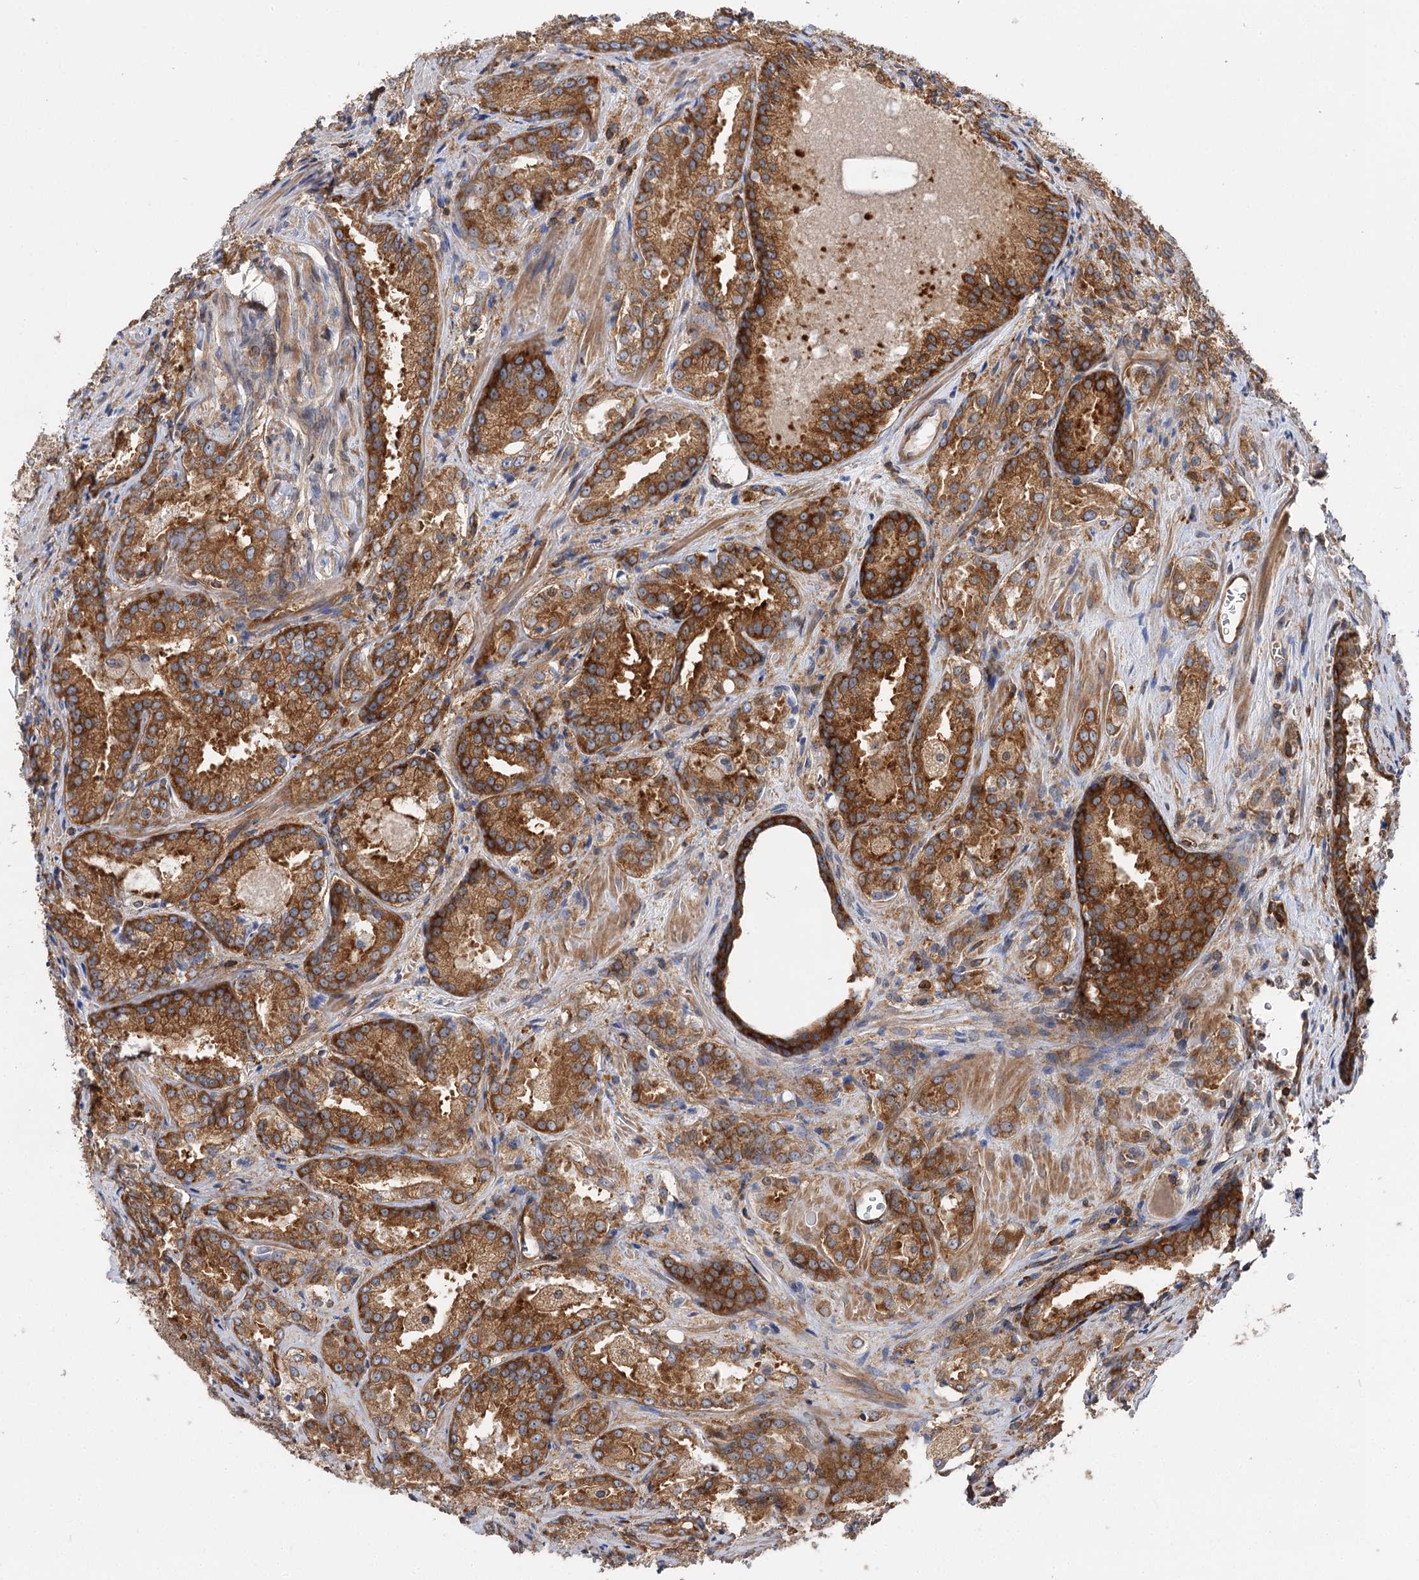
{"staining": {"intensity": "strong", "quantity": ">75%", "location": "cytoplasmic/membranous"}, "tissue": "prostate cancer", "cell_type": "Tumor cells", "image_type": "cancer", "snomed": [{"axis": "morphology", "description": "Adenocarcinoma, Low grade"}, {"axis": "topography", "description": "Prostate"}], "caption": "This micrograph exhibits IHC staining of low-grade adenocarcinoma (prostate), with high strong cytoplasmic/membranous staining in approximately >75% of tumor cells.", "gene": "PACS1", "patient": {"sex": "male", "age": 47}}